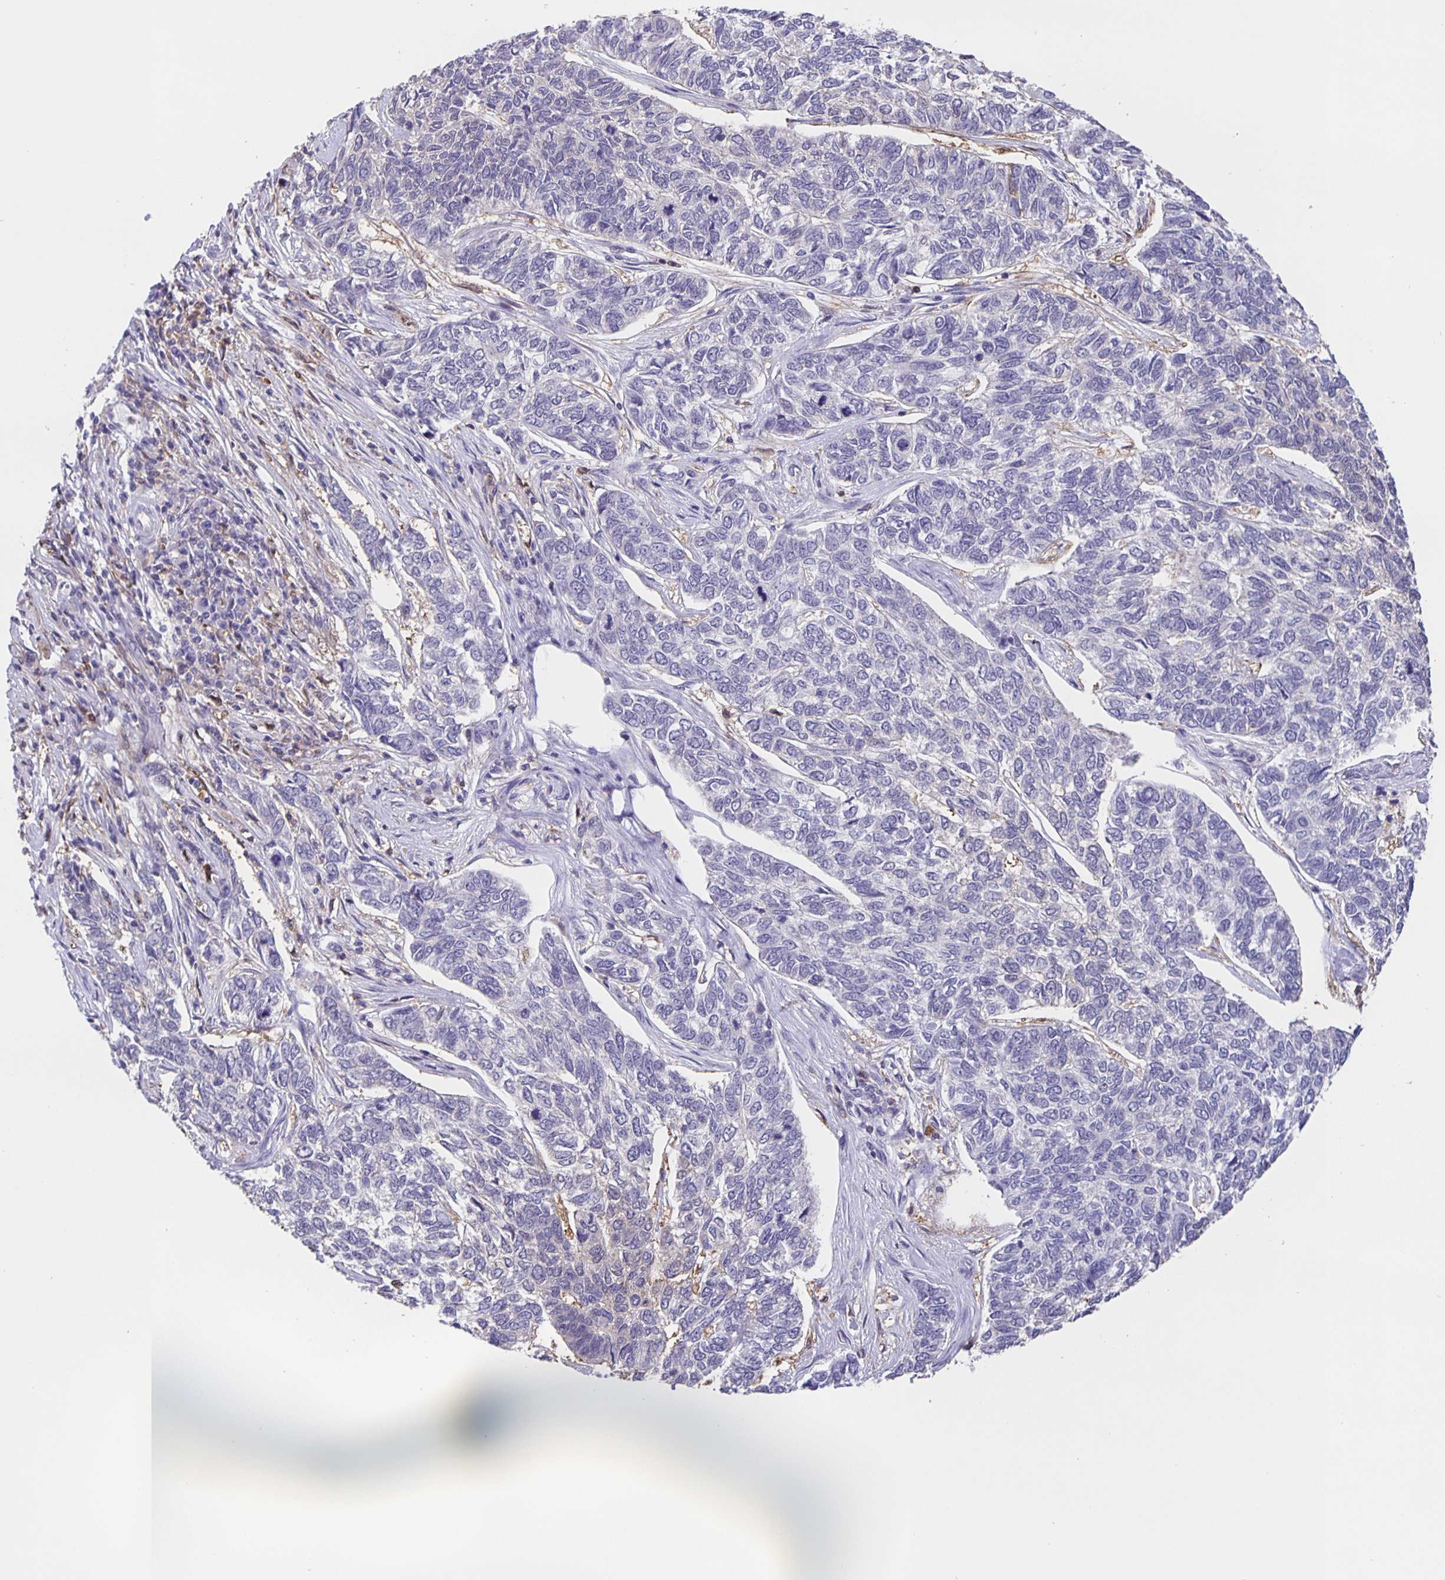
{"staining": {"intensity": "negative", "quantity": "none", "location": "none"}, "tissue": "skin cancer", "cell_type": "Tumor cells", "image_type": "cancer", "snomed": [{"axis": "morphology", "description": "Basal cell carcinoma"}, {"axis": "topography", "description": "Skin"}], "caption": "Immunohistochemical staining of human basal cell carcinoma (skin) displays no significant expression in tumor cells. Brightfield microscopy of IHC stained with DAB (3,3'-diaminobenzidine) (brown) and hematoxylin (blue), captured at high magnification.", "gene": "MARCHF6", "patient": {"sex": "female", "age": 65}}